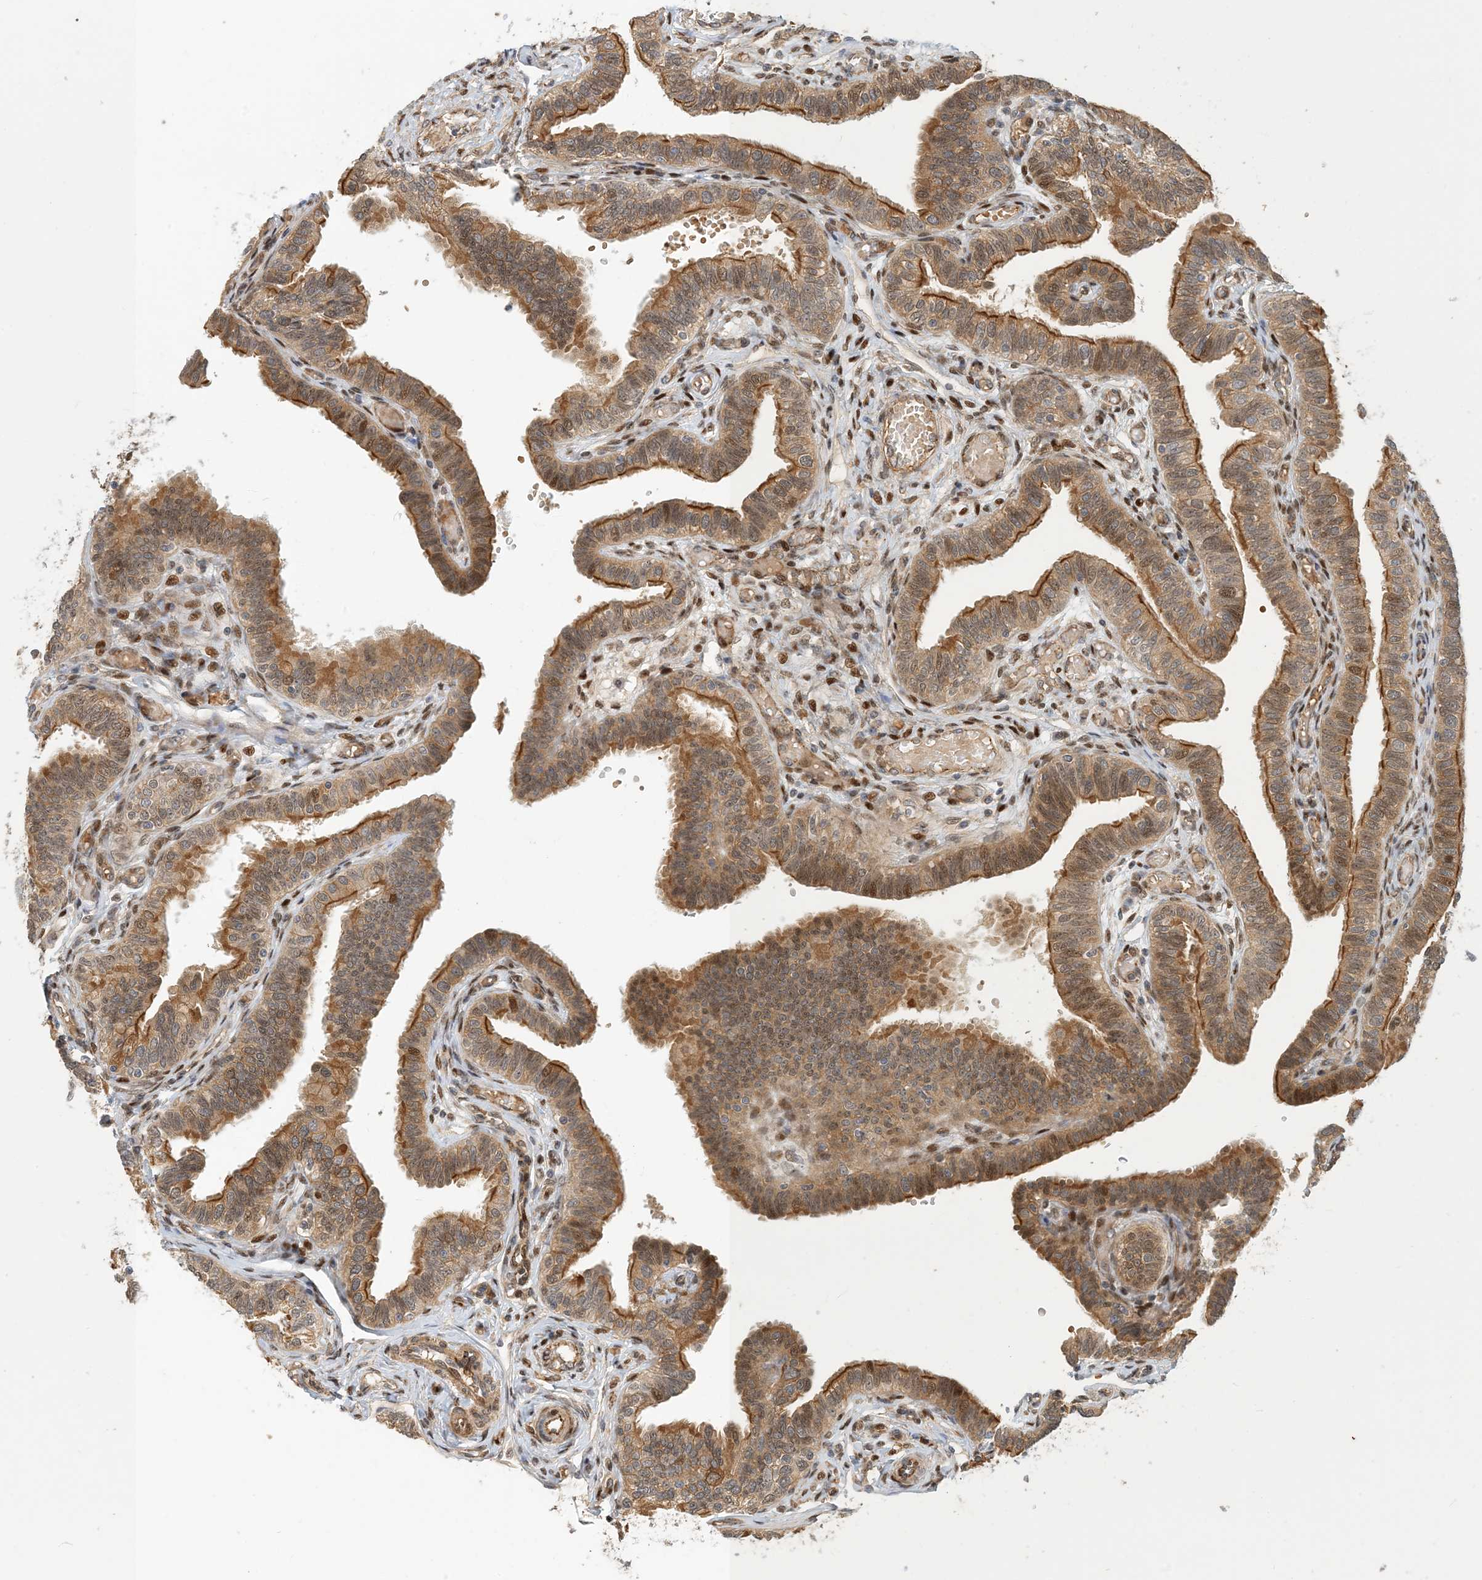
{"staining": {"intensity": "strong", "quantity": "25%-75%", "location": "cytoplasmic/membranous,nuclear"}, "tissue": "fallopian tube", "cell_type": "Glandular cells", "image_type": "normal", "snomed": [{"axis": "morphology", "description": "Normal tissue, NOS"}, {"axis": "topography", "description": "Fallopian tube"}], "caption": "The micrograph exhibits staining of unremarkable fallopian tube, revealing strong cytoplasmic/membranous,nuclear protein positivity (brown color) within glandular cells.", "gene": "MAPKBP1", "patient": {"sex": "female", "age": 39}}